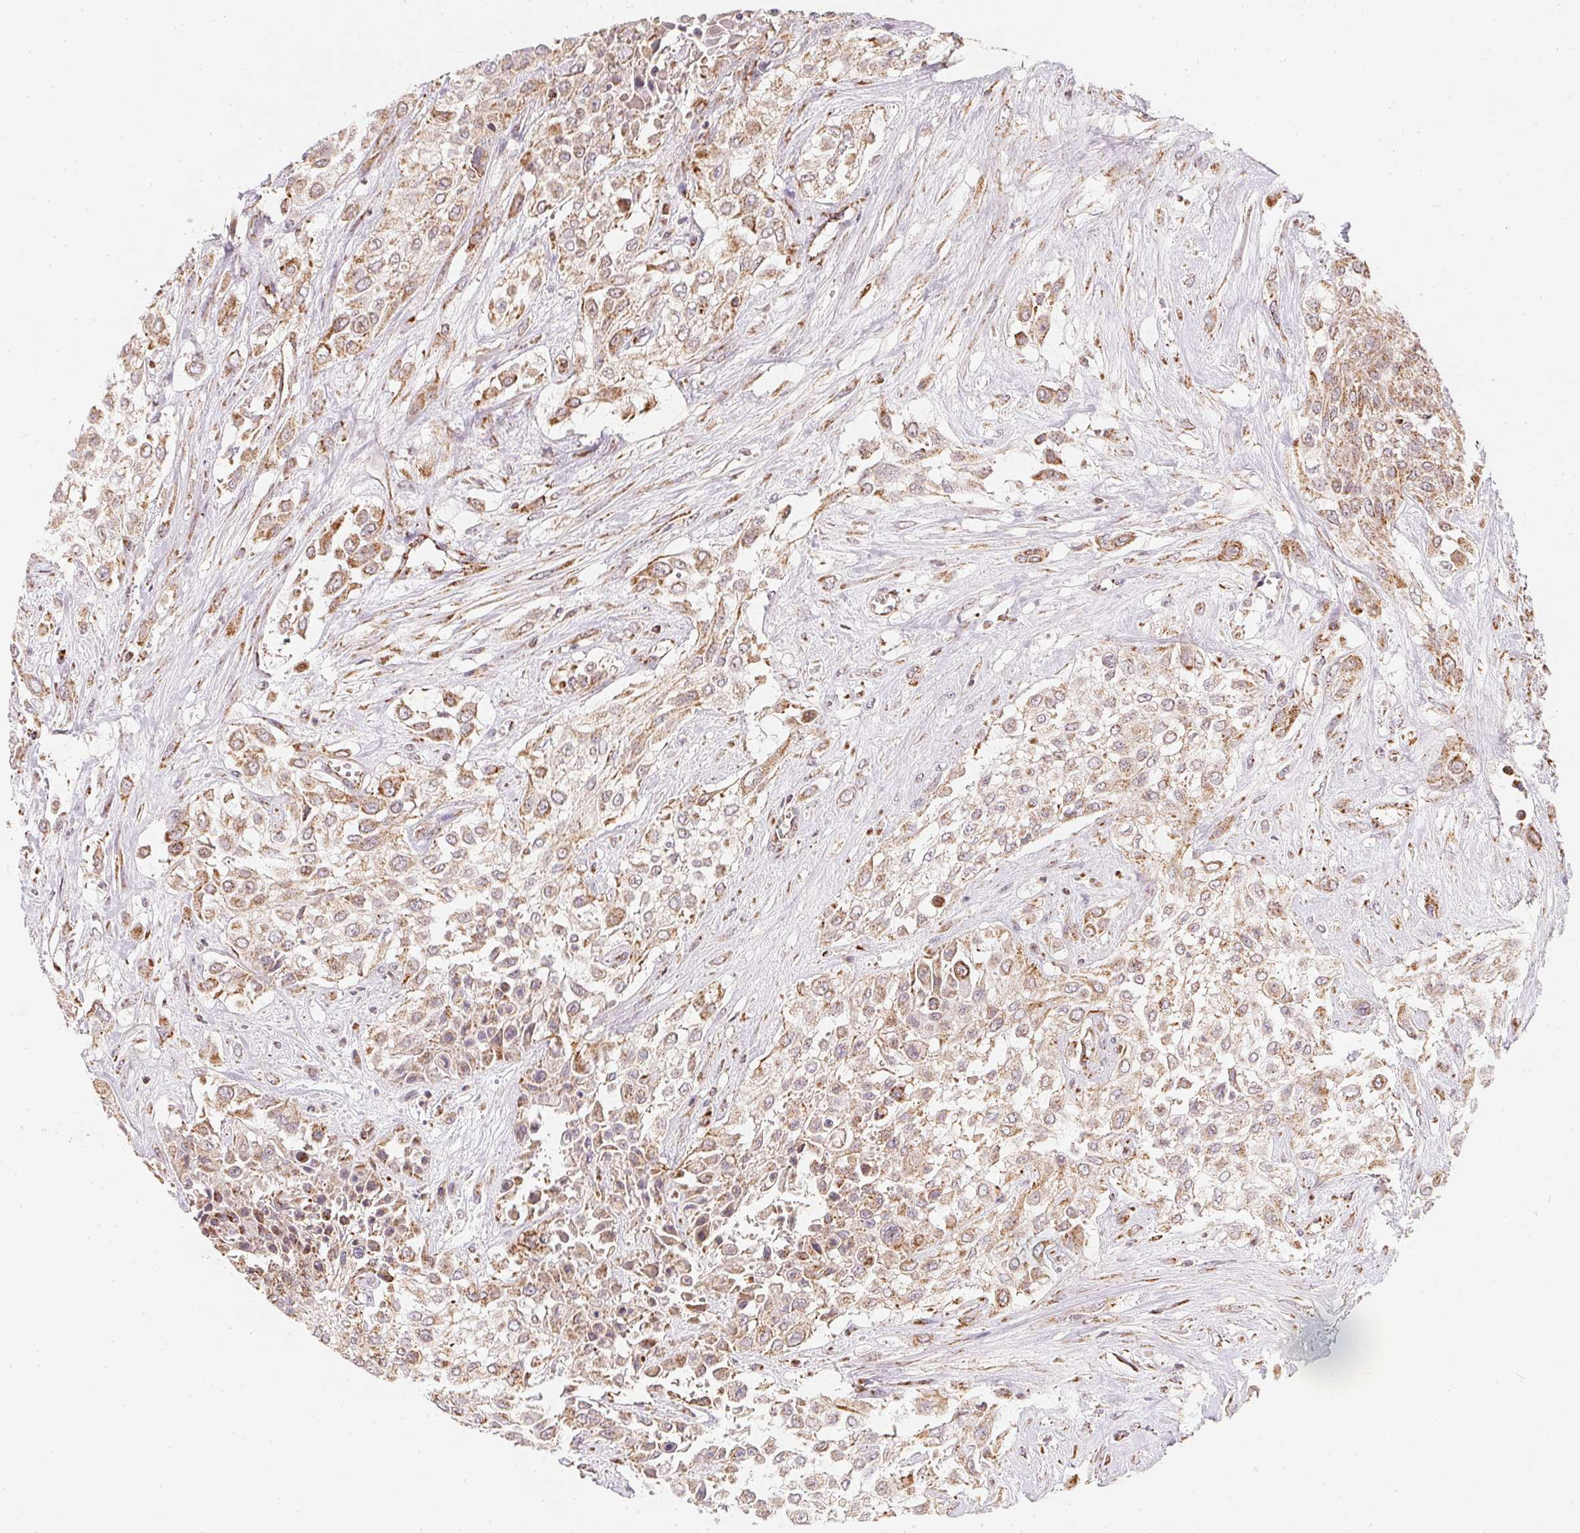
{"staining": {"intensity": "moderate", "quantity": "25%-75%", "location": "cytoplasmic/membranous"}, "tissue": "urothelial cancer", "cell_type": "Tumor cells", "image_type": "cancer", "snomed": [{"axis": "morphology", "description": "Urothelial carcinoma, High grade"}, {"axis": "topography", "description": "Urinary bladder"}], "caption": "Moderate cytoplasmic/membranous positivity is appreciated in approximately 25%-75% of tumor cells in urothelial cancer.", "gene": "NDUFS6", "patient": {"sex": "male", "age": 57}}